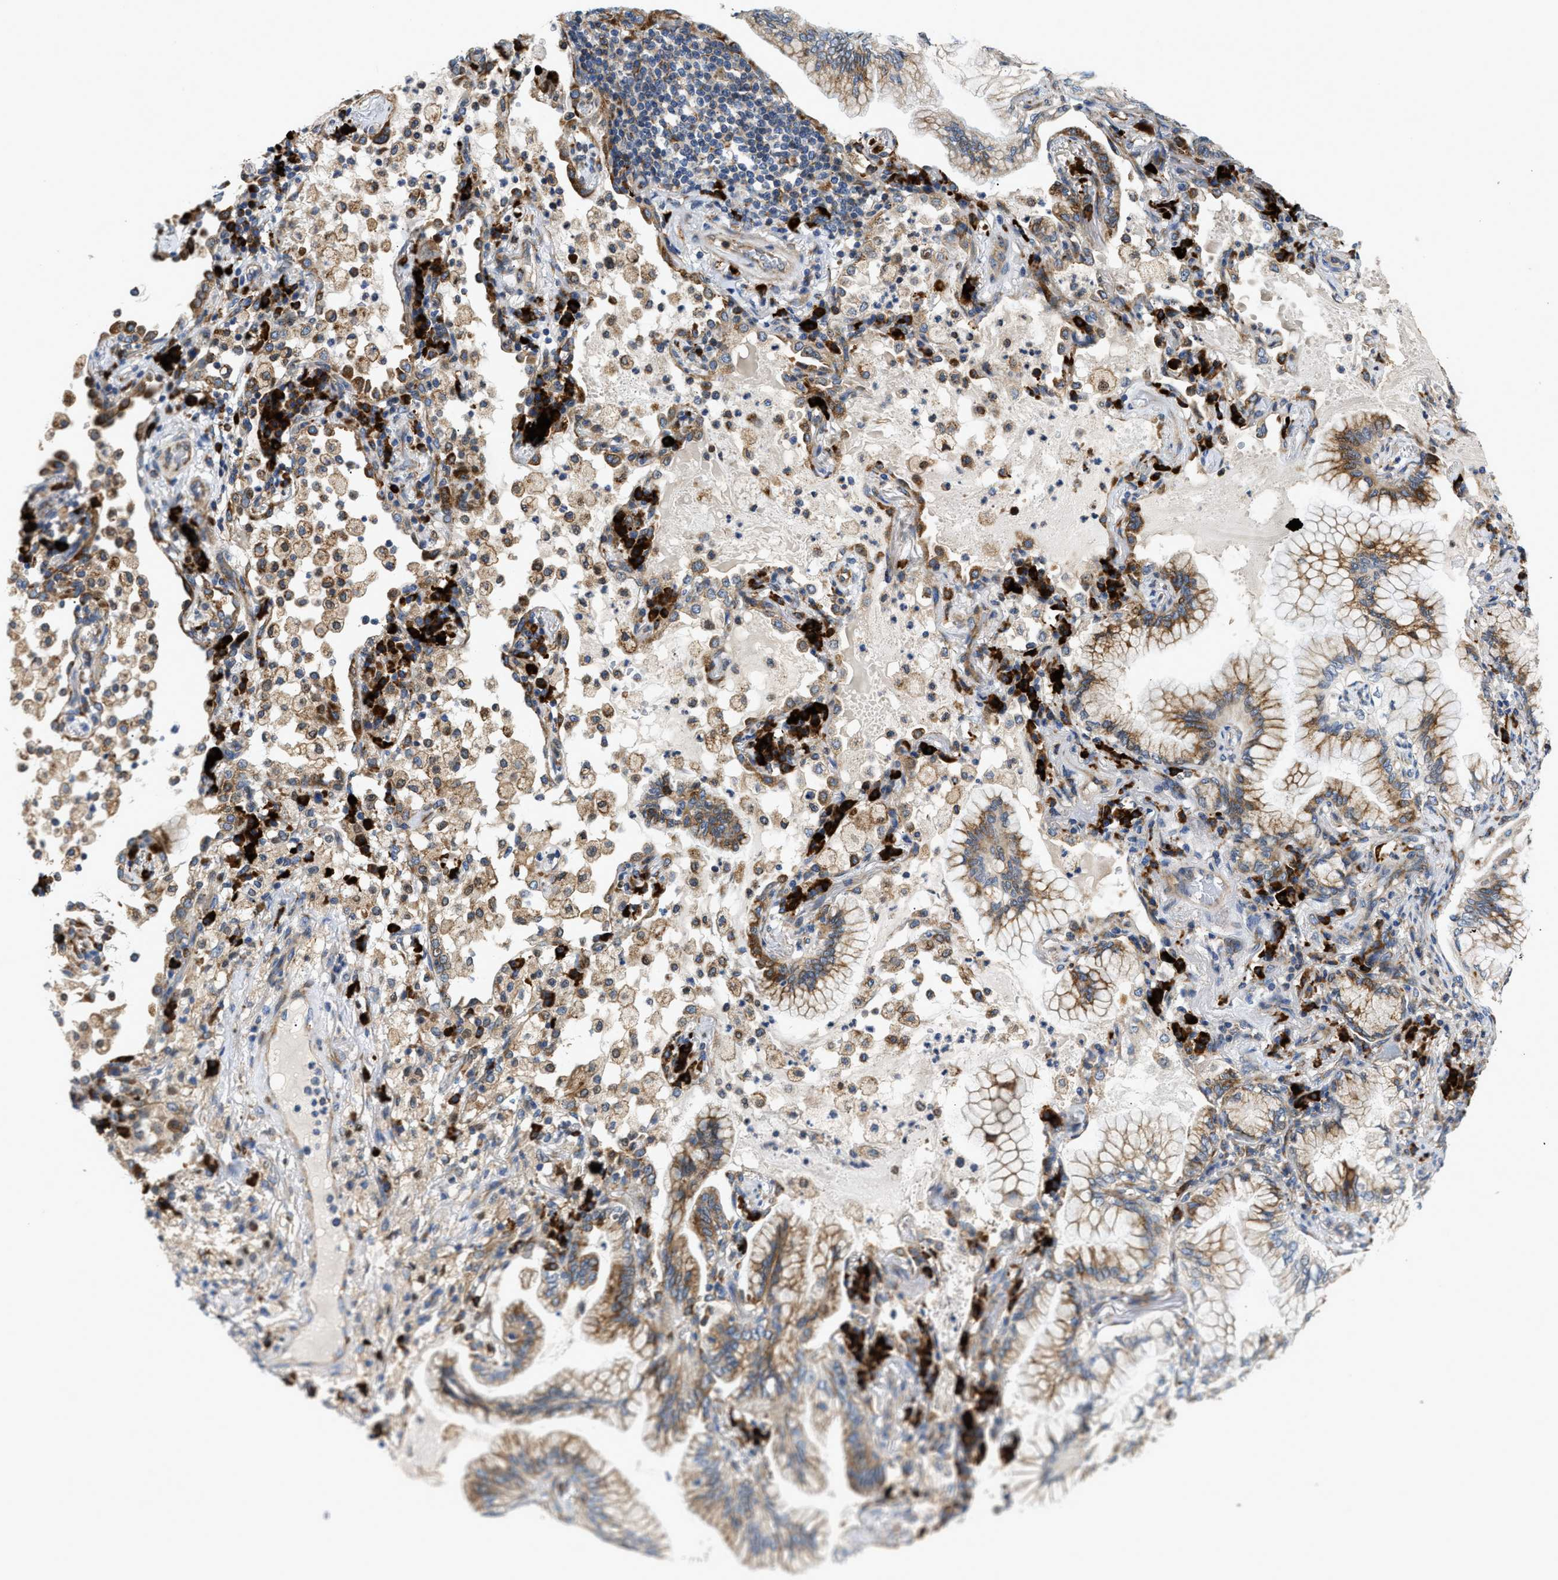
{"staining": {"intensity": "moderate", "quantity": ">75%", "location": "cytoplasmic/membranous"}, "tissue": "lung cancer", "cell_type": "Tumor cells", "image_type": "cancer", "snomed": [{"axis": "morphology", "description": "Adenocarcinoma, NOS"}, {"axis": "topography", "description": "Lung"}], "caption": "Tumor cells reveal medium levels of moderate cytoplasmic/membranous staining in approximately >75% of cells in lung cancer (adenocarcinoma).", "gene": "AMZ1", "patient": {"sex": "female", "age": 70}}